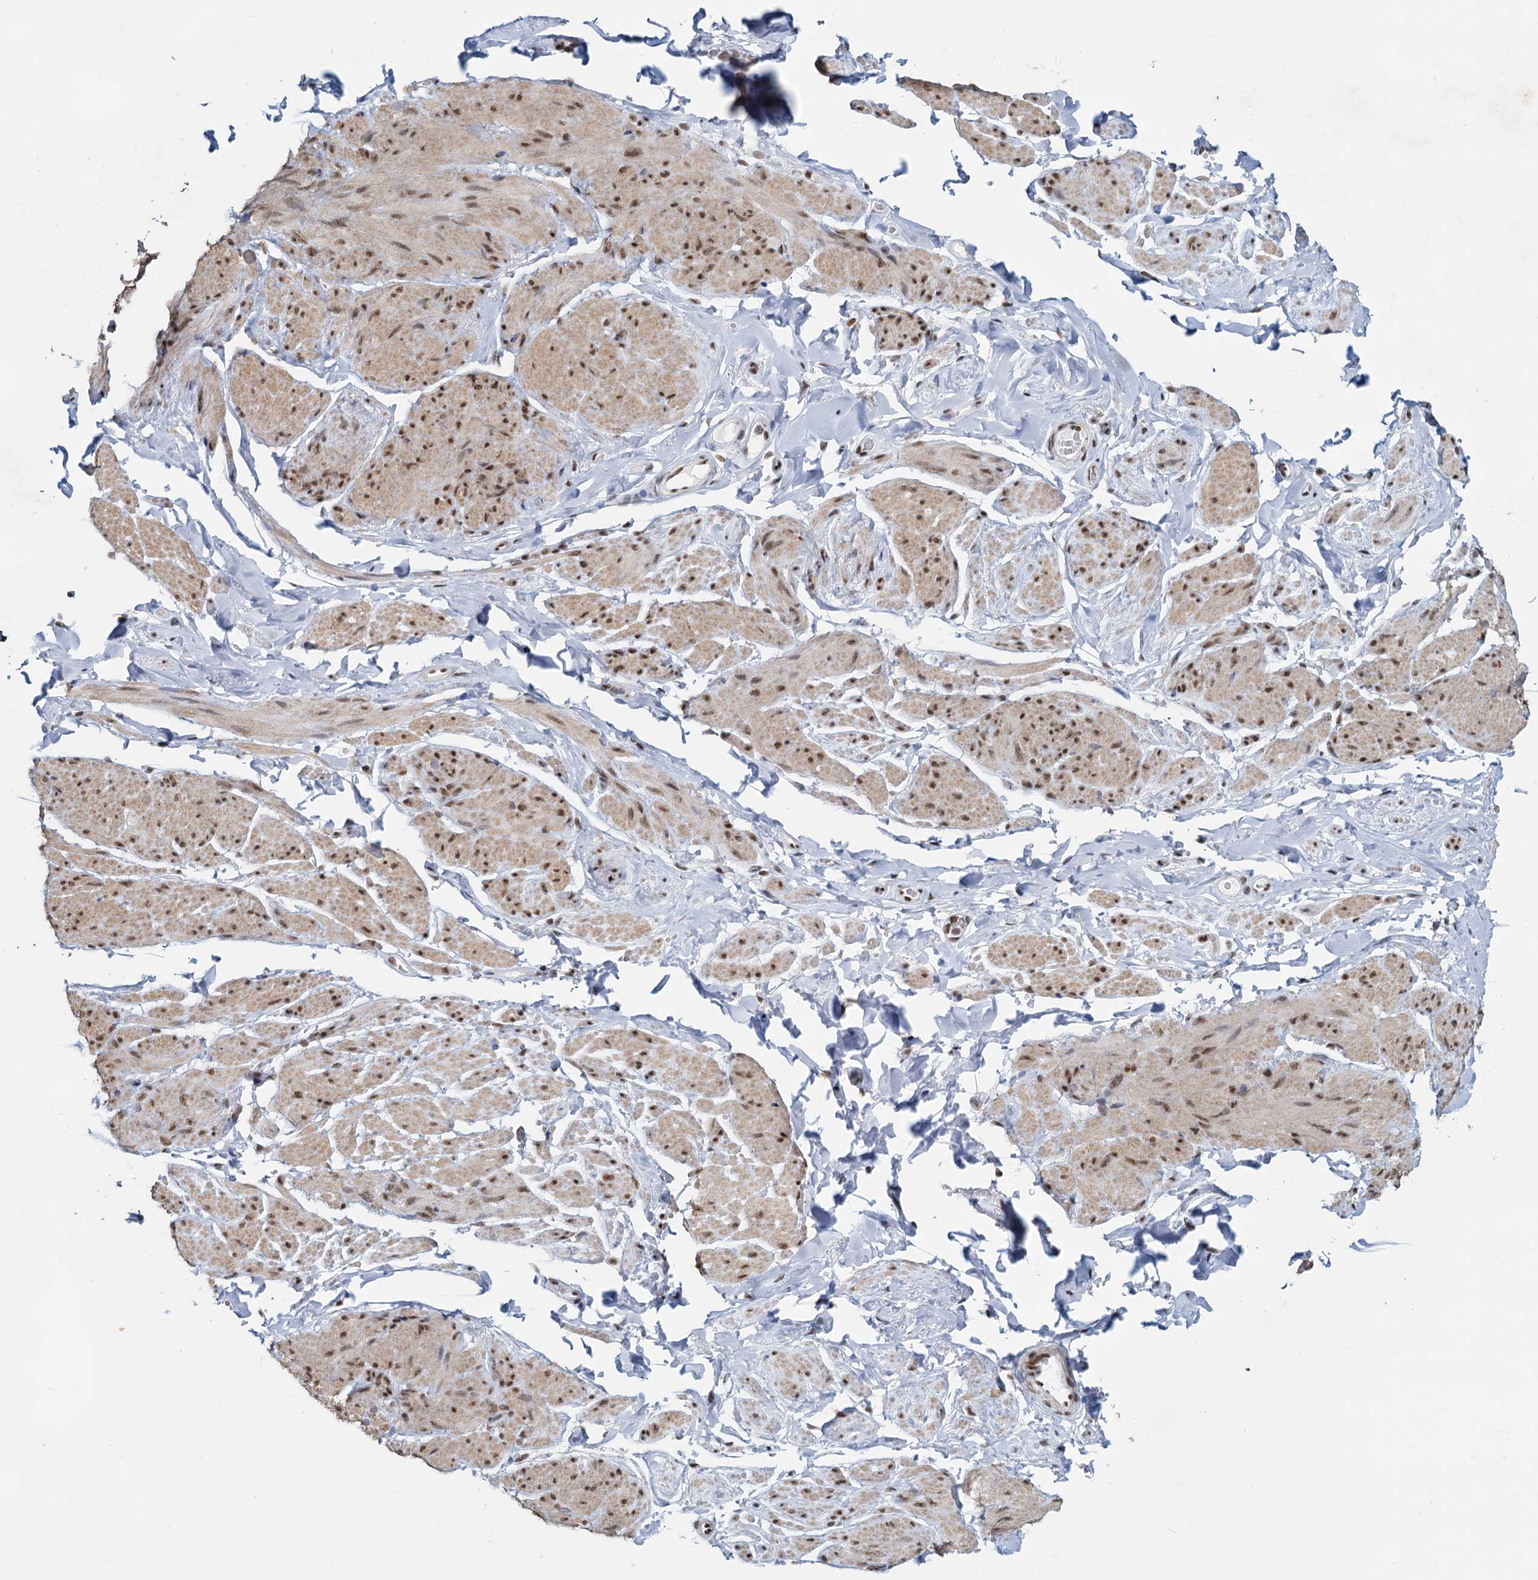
{"staining": {"intensity": "moderate", "quantity": "25%-75%", "location": "cytoplasmic/membranous,nuclear"}, "tissue": "smooth muscle", "cell_type": "Smooth muscle cells", "image_type": "normal", "snomed": [{"axis": "morphology", "description": "Normal tissue, NOS"}, {"axis": "topography", "description": "Smooth muscle"}, {"axis": "topography", "description": "Peripheral nerve tissue"}], "caption": "Smooth muscle stained for a protein (brown) displays moderate cytoplasmic/membranous,nuclear positive positivity in about 25%-75% of smooth muscle cells.", "gene": "METTL14", "patient": {"sex": "male", "age": 69}}